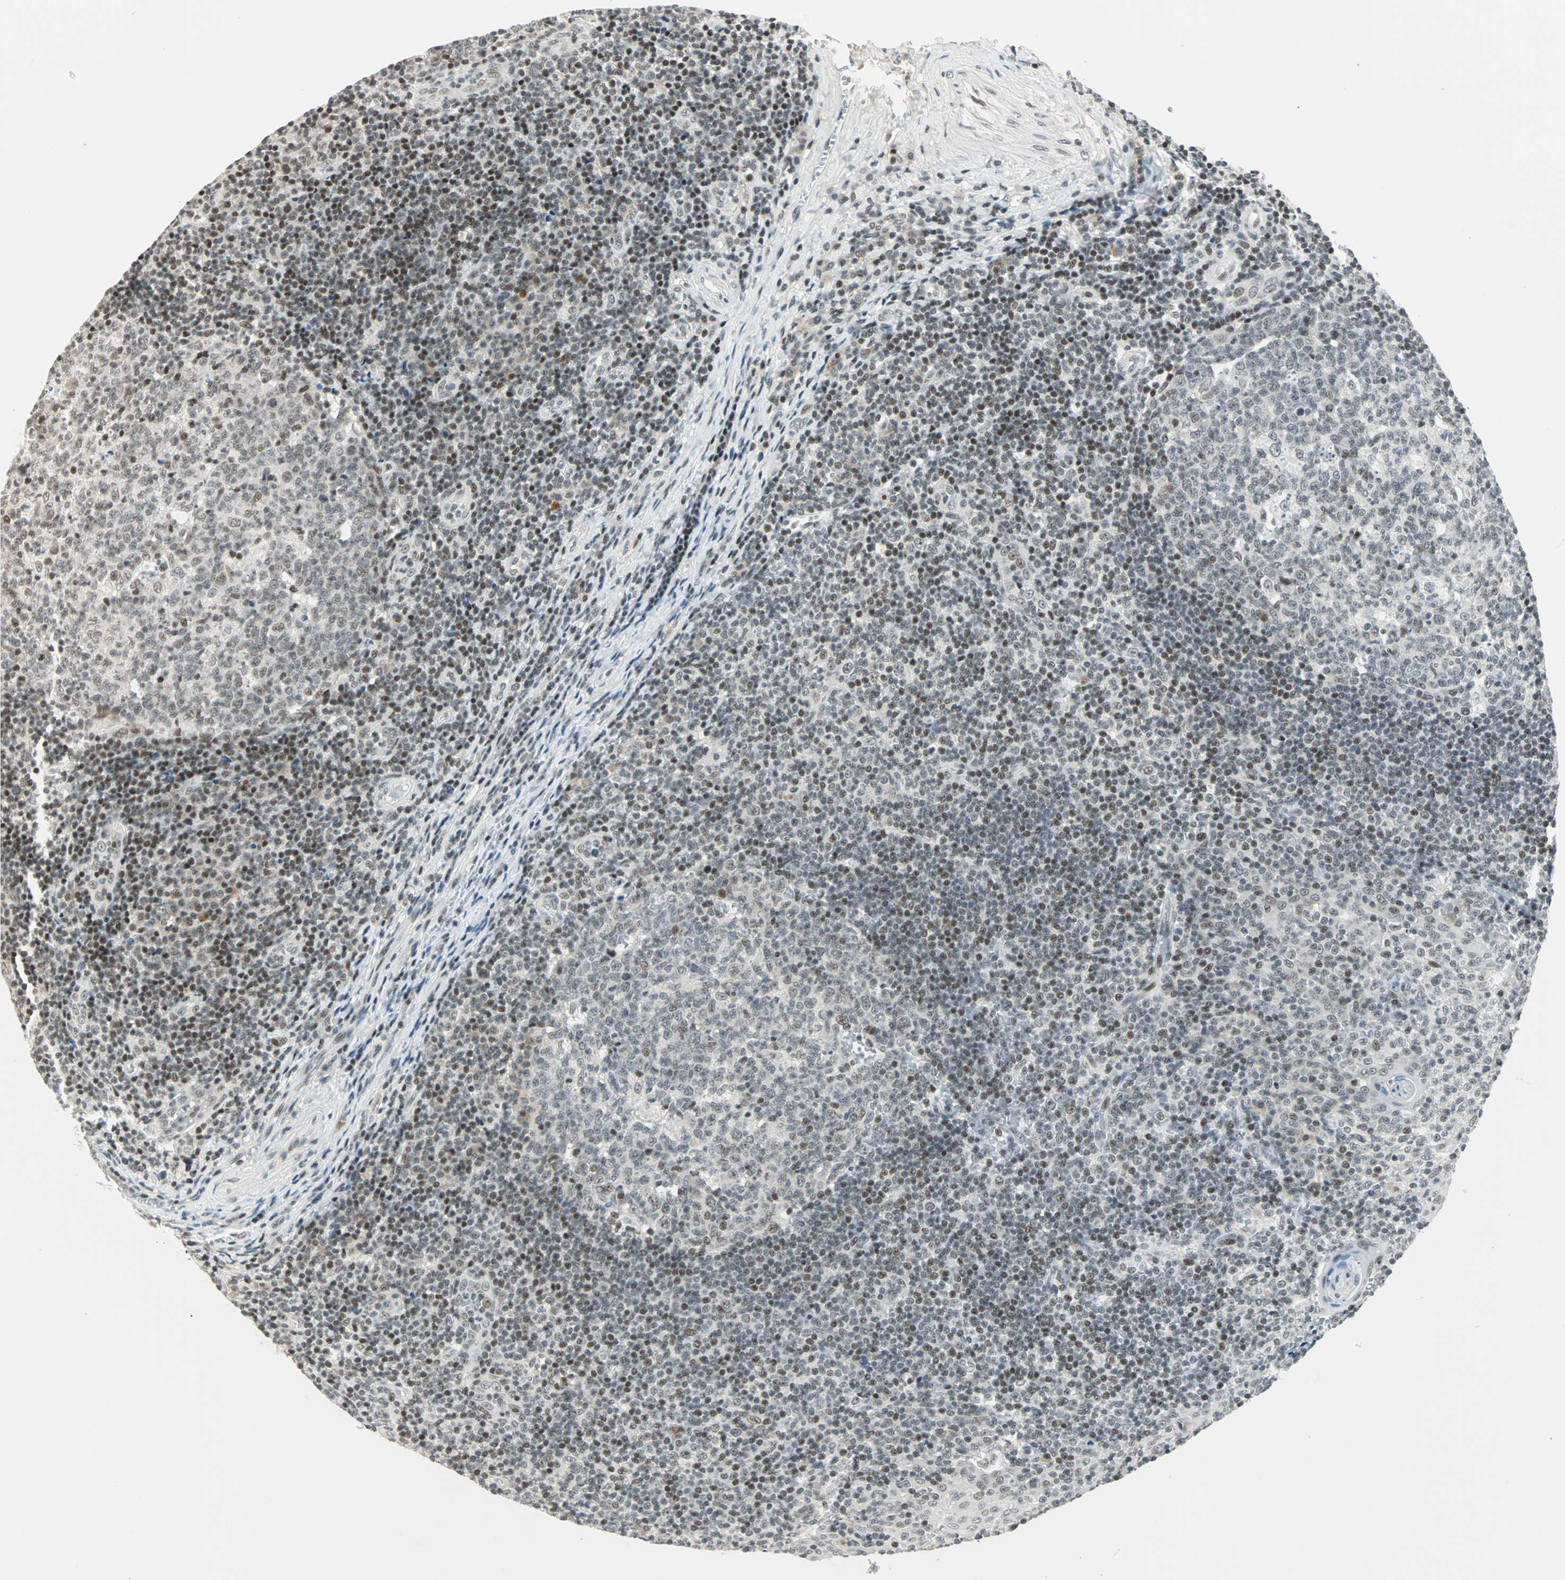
{"staining": {"intensity": "weak", "quantity": "25%-75%", "location": "nuclear"}, "tissue": "tonsil", "cell_type": "Germinal center cells", "image_type": "normal", "snomed": [{"axis": "morphology", "description": "Normal tissue, NOS"}, {"axis": "topography", "description": "Tonsil"}], "caption": "Human tonsil stained for a protein (brown) shows weak nuclear positive staining in about 25%-75% of germinal center cells.", "gene": "SIN3A", "patient": {"sex": "female", "age": 40}}